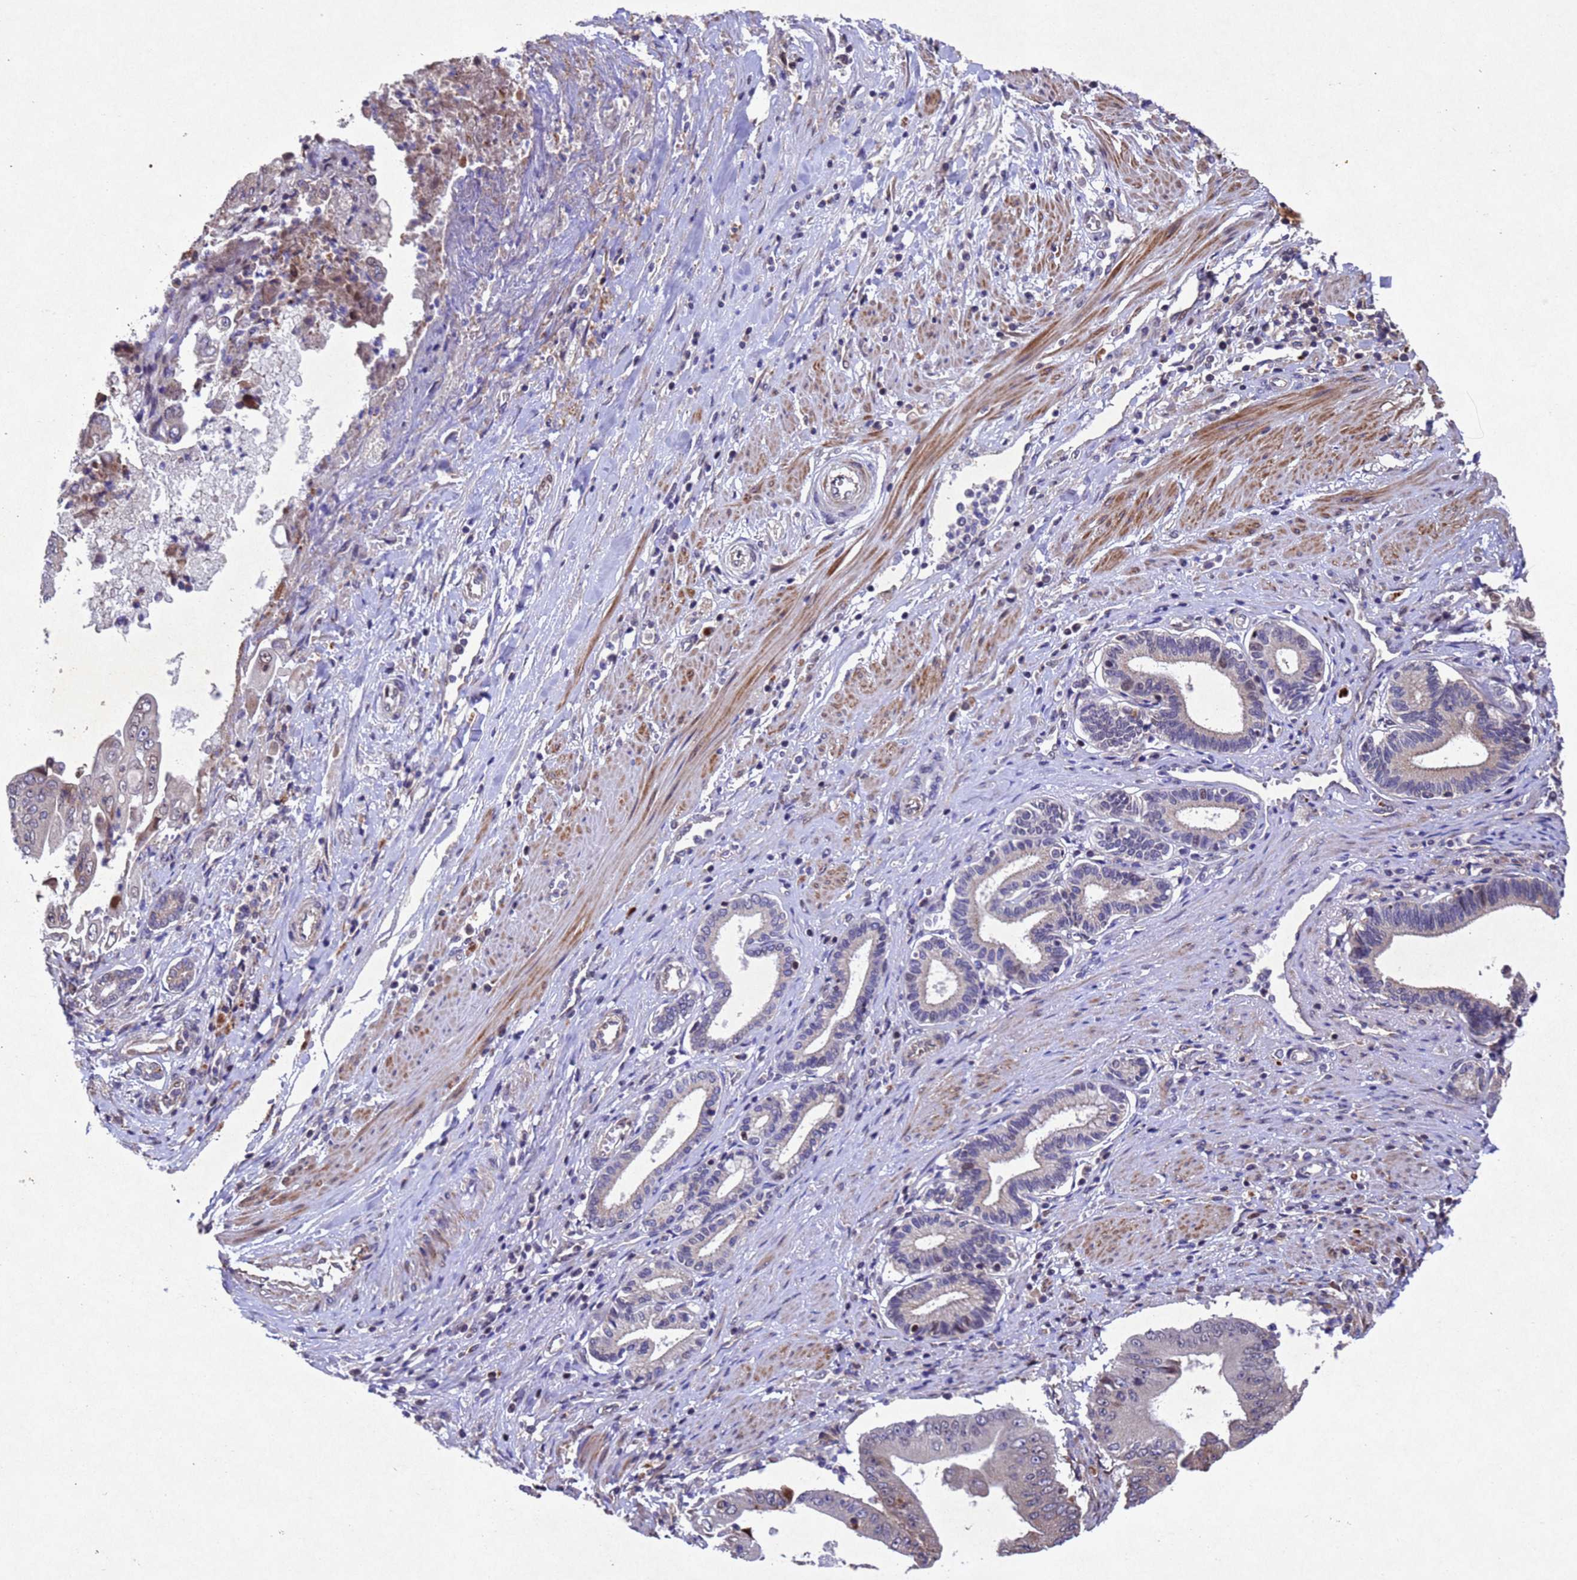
{"staining": {"intensity": "weak", "quantity": "<25%", "location": "cytoplasmic/membranous"}, "tissue": "pancreatic cancer", "cell_type": "Tumor cells", "image_type": "cancer", "snomed": [{"axis": "morphology", "description": "Adenocarcinoma, NOS"}, {"axis": "topography", "description": "Pancreas"}], "caption": "Immunohistochemistry of adenocarcinoma (pancreatic) reveals no positivity in tumor cells.", "gene": "TBK1", "patient": {"sex": "female", "age": 77}}